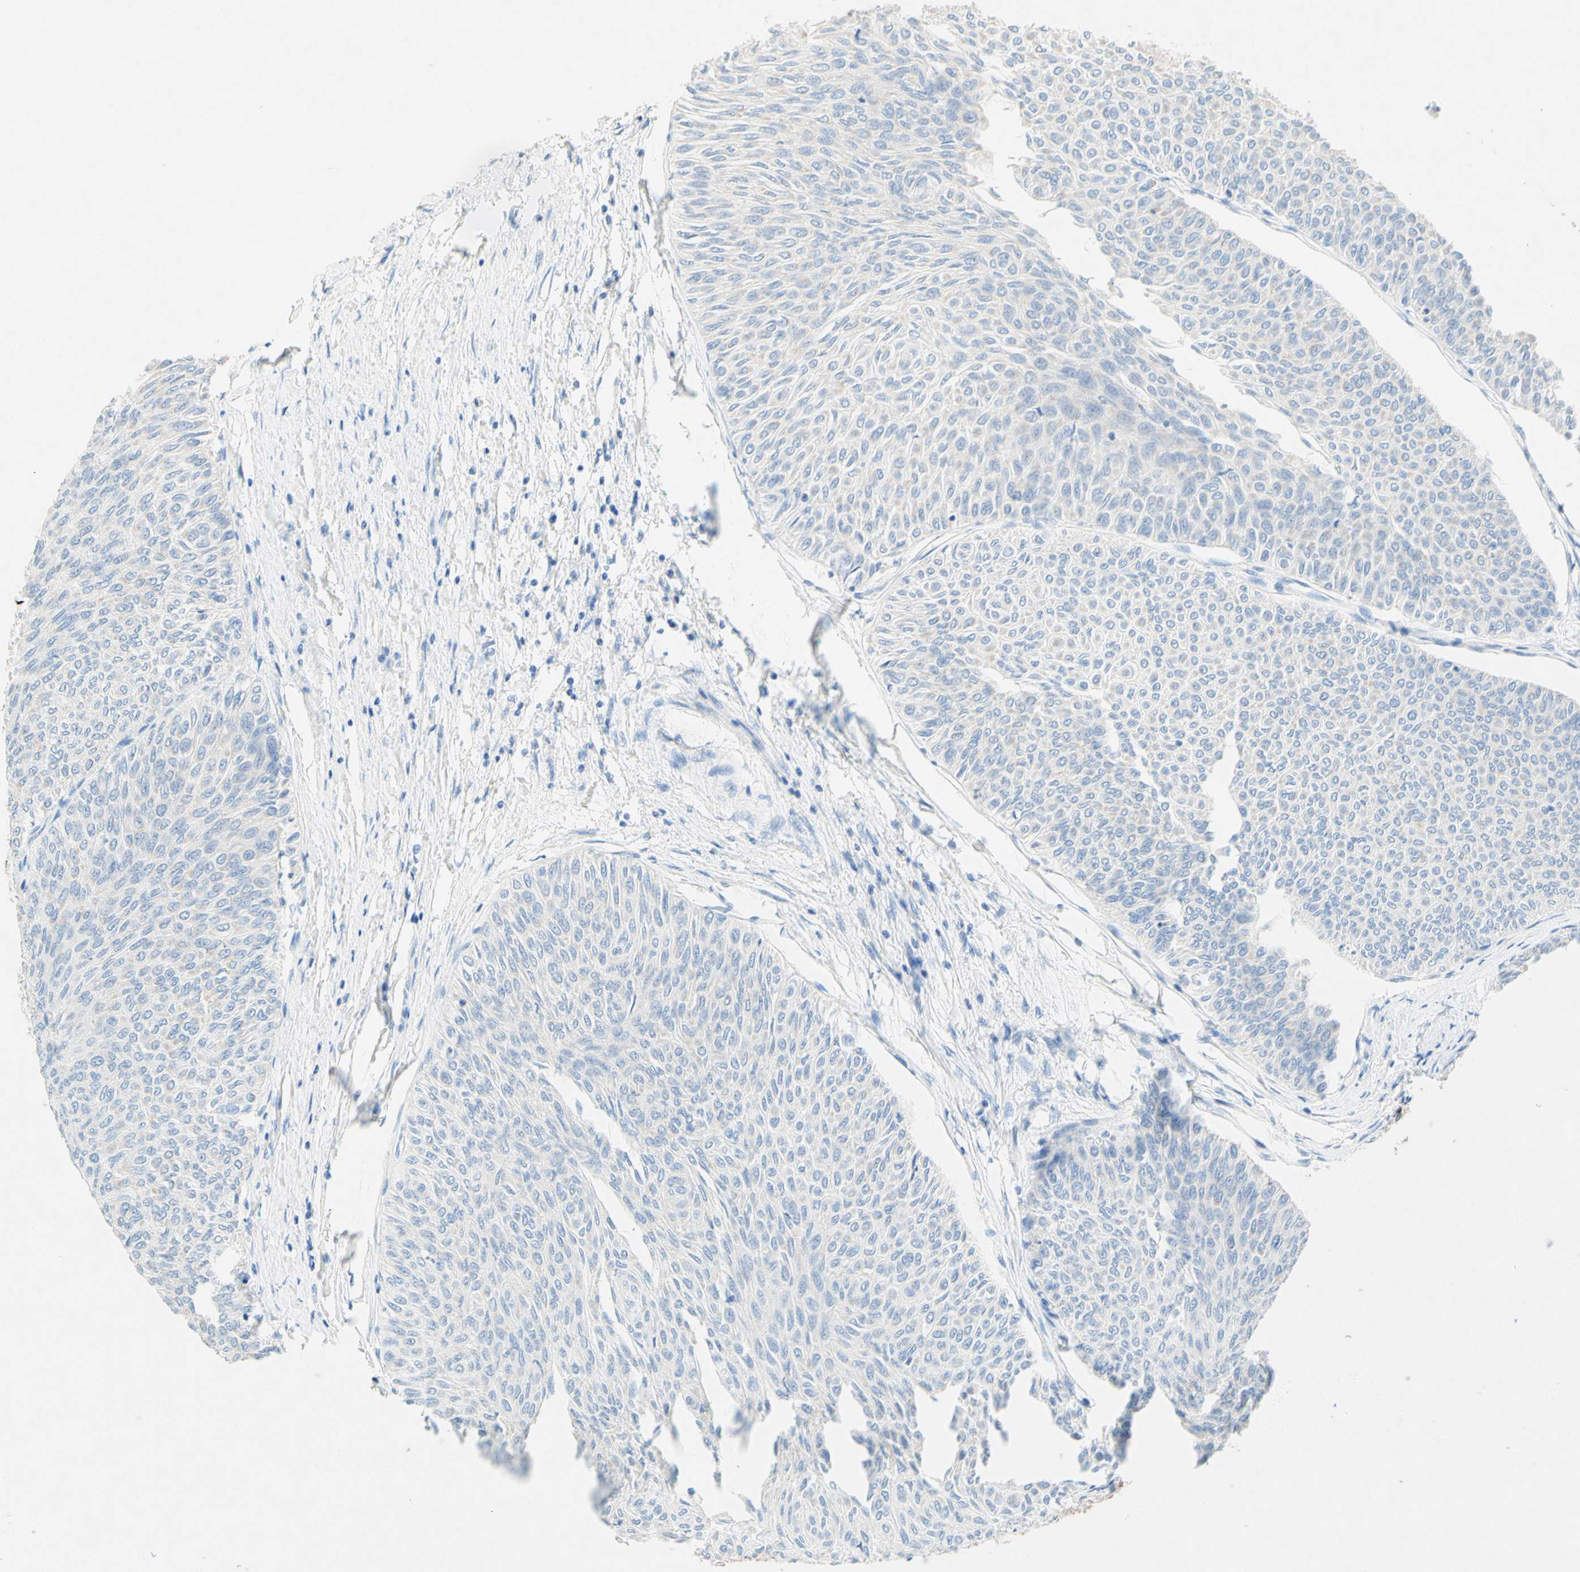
{"staining": {"intensity": "negative", "quantity": "none", "location": "none"}, "tissue": "urothelial cancer", "cell_type": "Tumor cells", "image_type": "cancer", "snomed": [{"axis": "morphology", "description": "Urothelial carcinoma, Low grade"}, {"axis": "topography", "description": "Urinary bladder"}], "caption": "Protein analysis of urothelial carcinoma (low-grade) exhibits no significant staining in tumor cells.", "gene": "SLC46A1", "patient": {"sex": "male", "age": 78}}